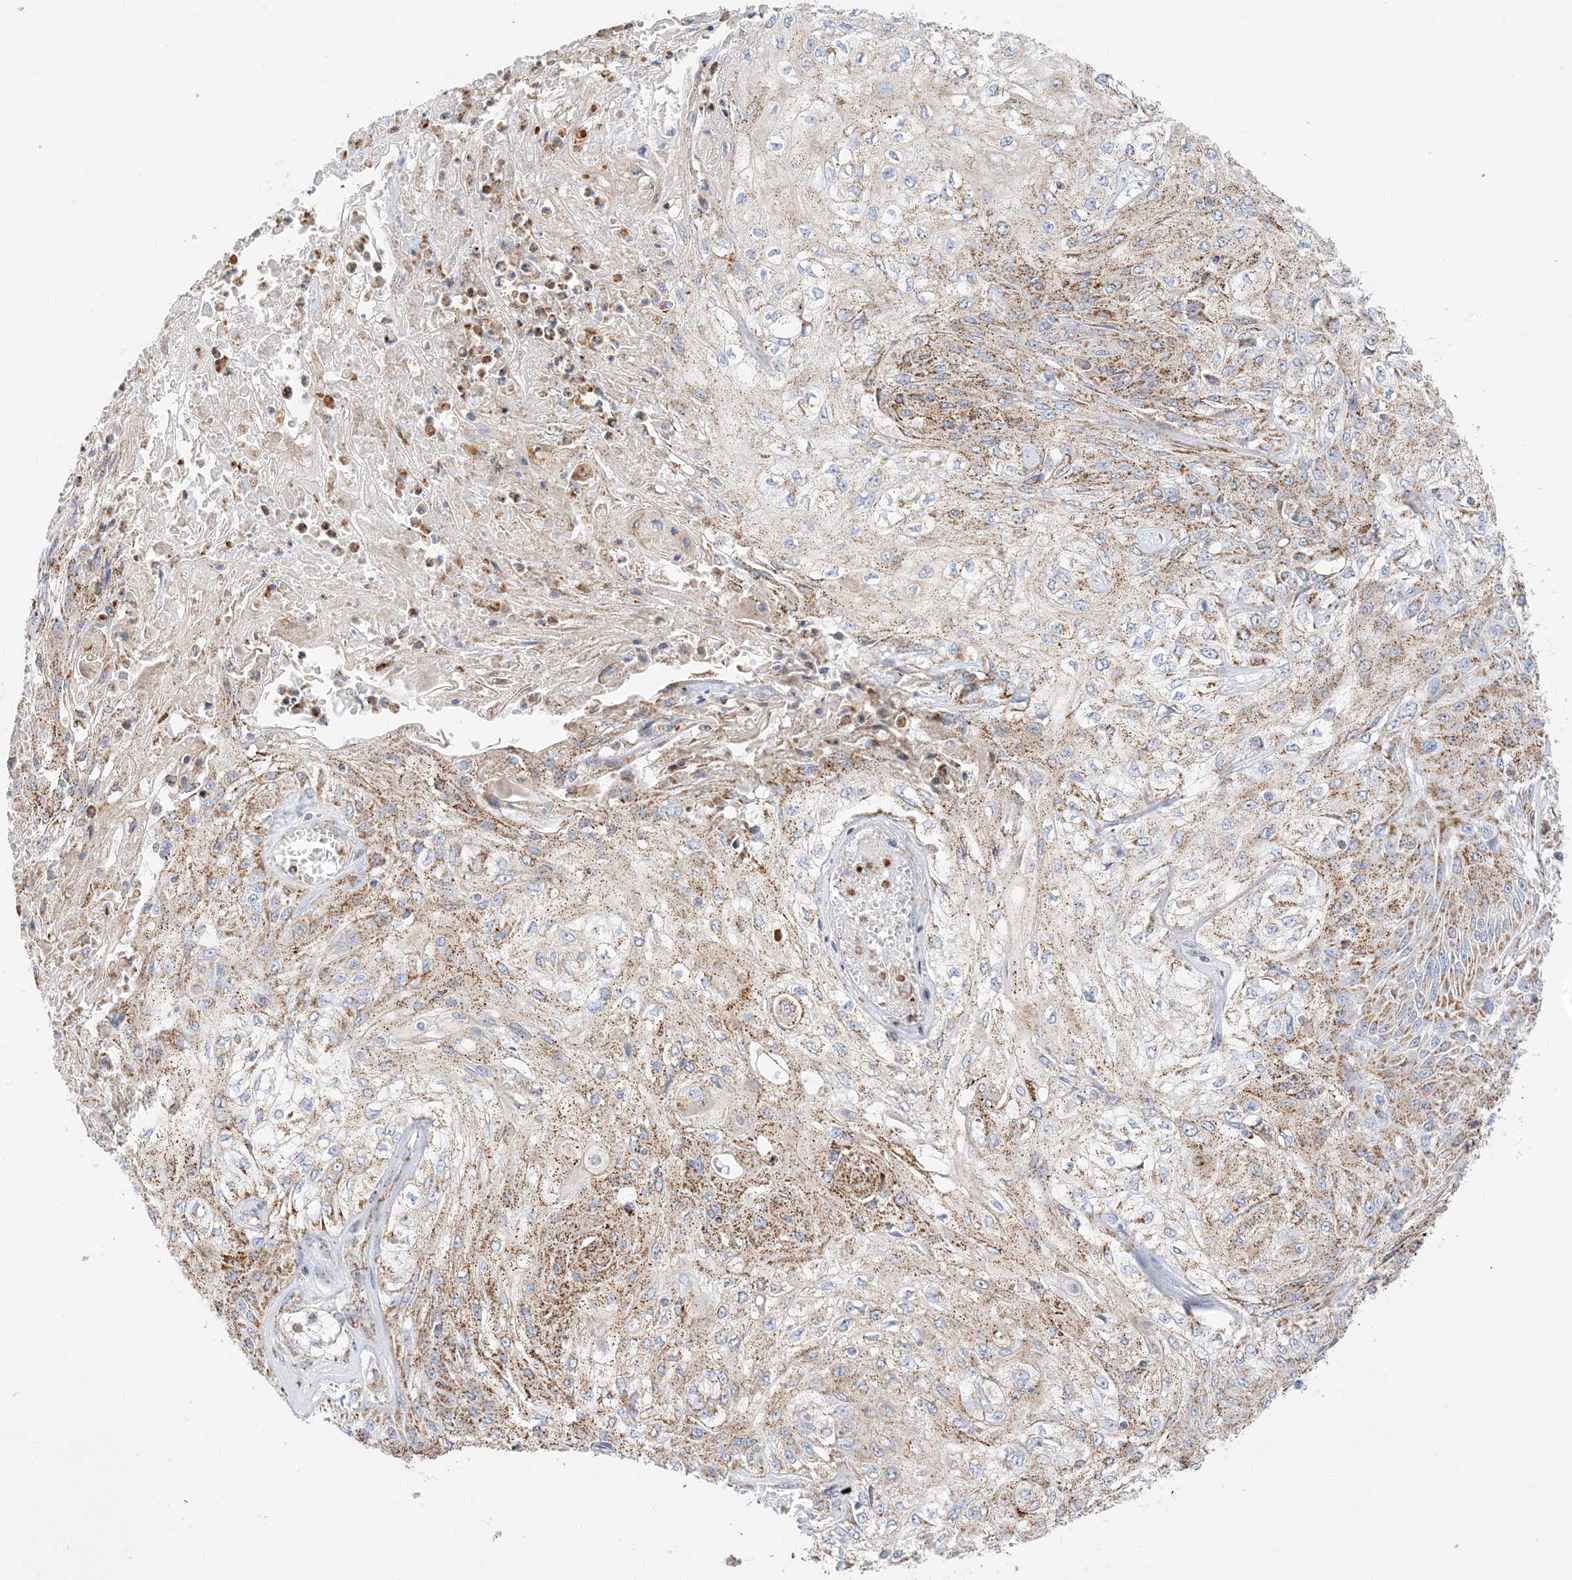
{"staining": {"intensity": "strong", "quantity": ">75%", "location": "cytoplasmic/membranous"}, "tissue": "skin cancer", "cell_type": "Tumor cells", "image_type": "cancer", "snomed": [{"axis": "morphology", "description": "Squamous cell carcinoma, NOS"}, {"axis": "morphology", "description": "Squamous cell carcinoma, metastatic, NOS"}, {"axis": "topography", "description": "Skin"}, {"axis": "topography", "description": "Lymph node"}], "caption": "A brown stain shows strong cytoplasmic/membranous staining of a protein in human skin squamous cell carcinoma tumor cells.", "gene": "CAPN13", "patient": {"sex": "male", "age": 75}}